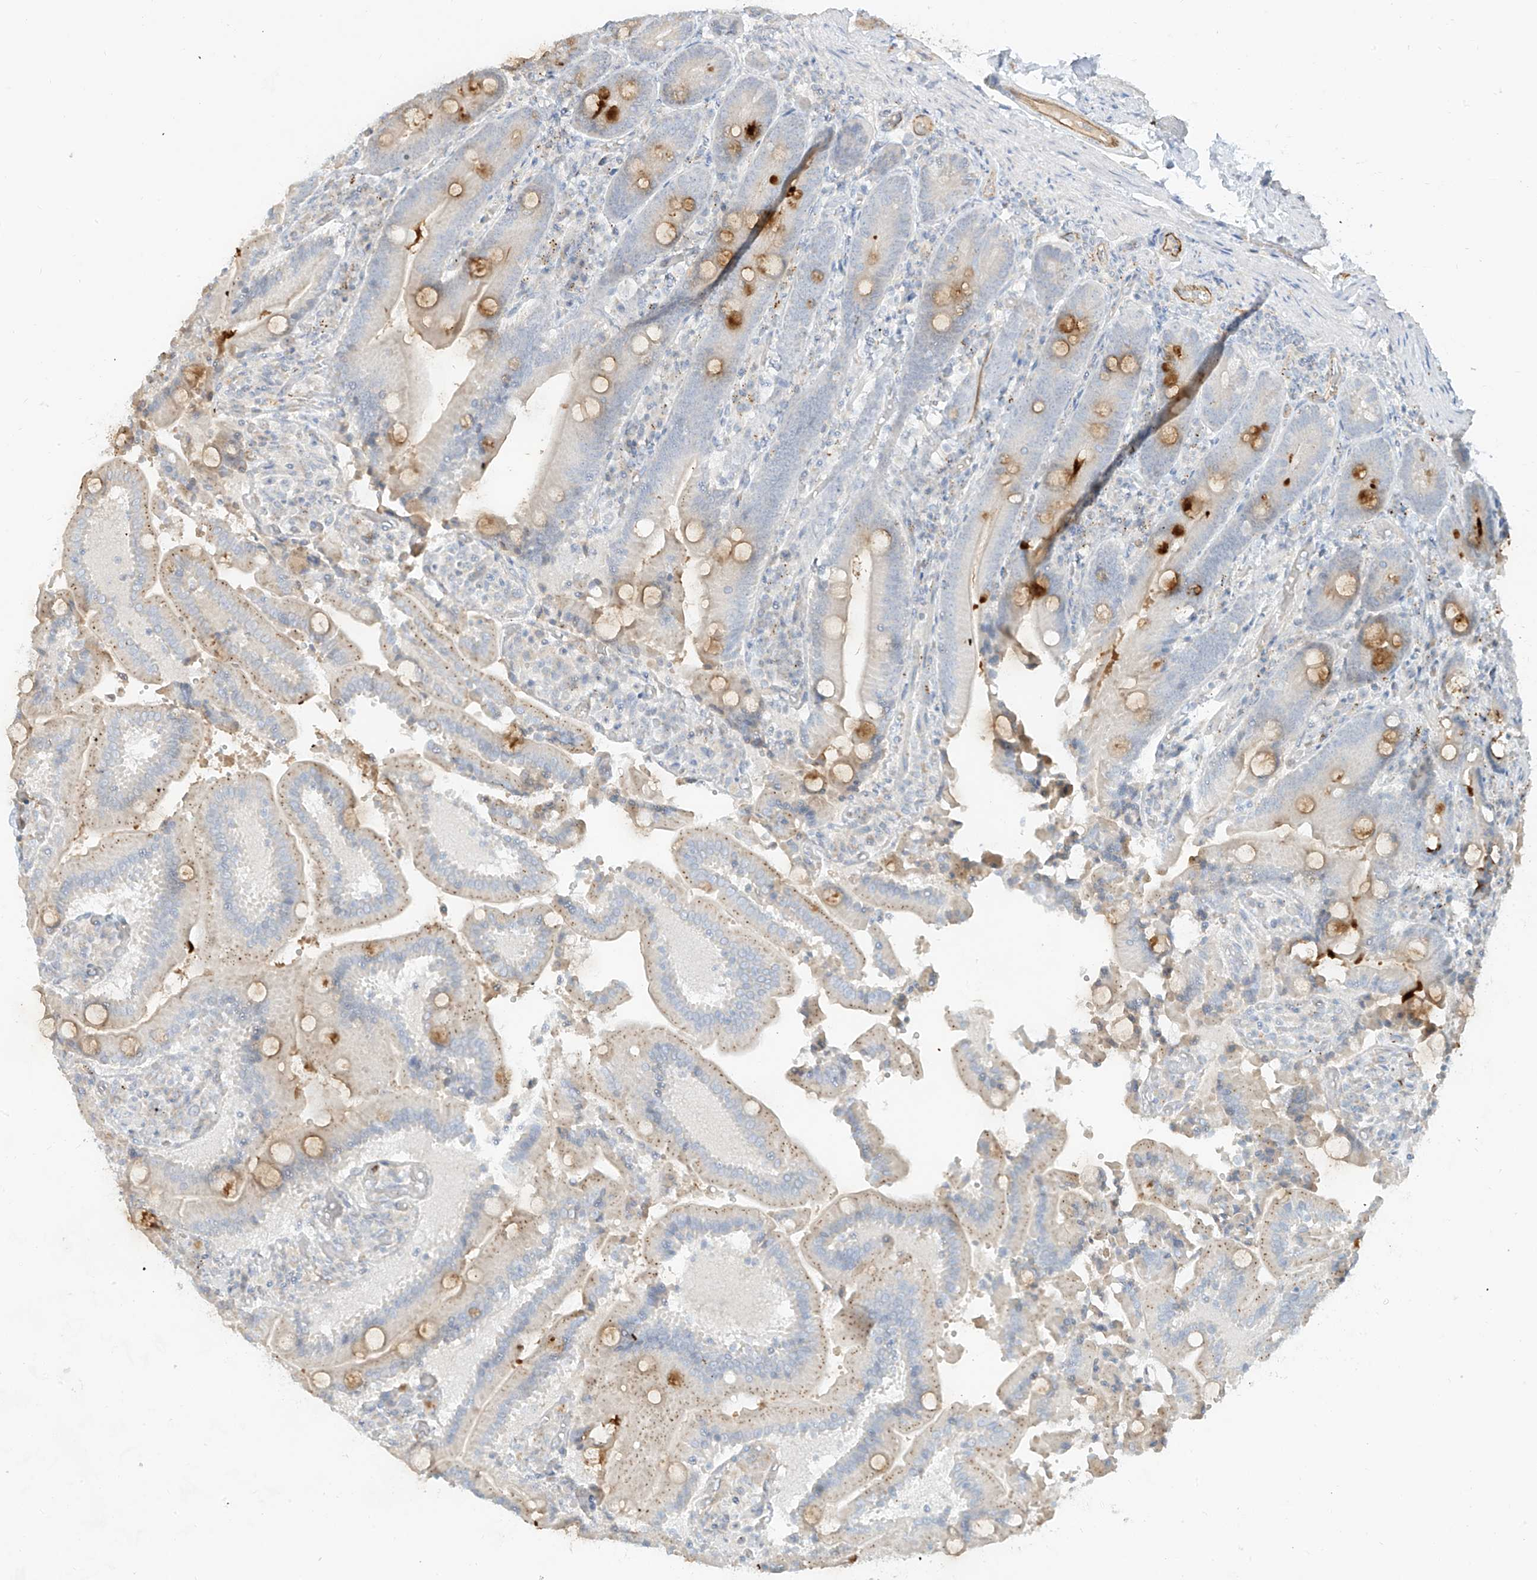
{"staining": {"intensity": "moderate", "quantity": "25%-75%", "location": "cytoplasmic/membranous"}, "tissue": "duodenum", "cell_type": "Glandular cells", "image_type": "normal", "snomed": [{"axis": "morphology", "description": "Normal tissue, NOS"}, {"axis": "topography", "description": "Duodenum"}], "caption": "Moderate cytoplasmic/membranous positivity is appreciated in approximately 25%-75% of glandular cells in benign duodenum.", "gene": "C2orf42", "patient": {"sex": "female", "age": 62}}